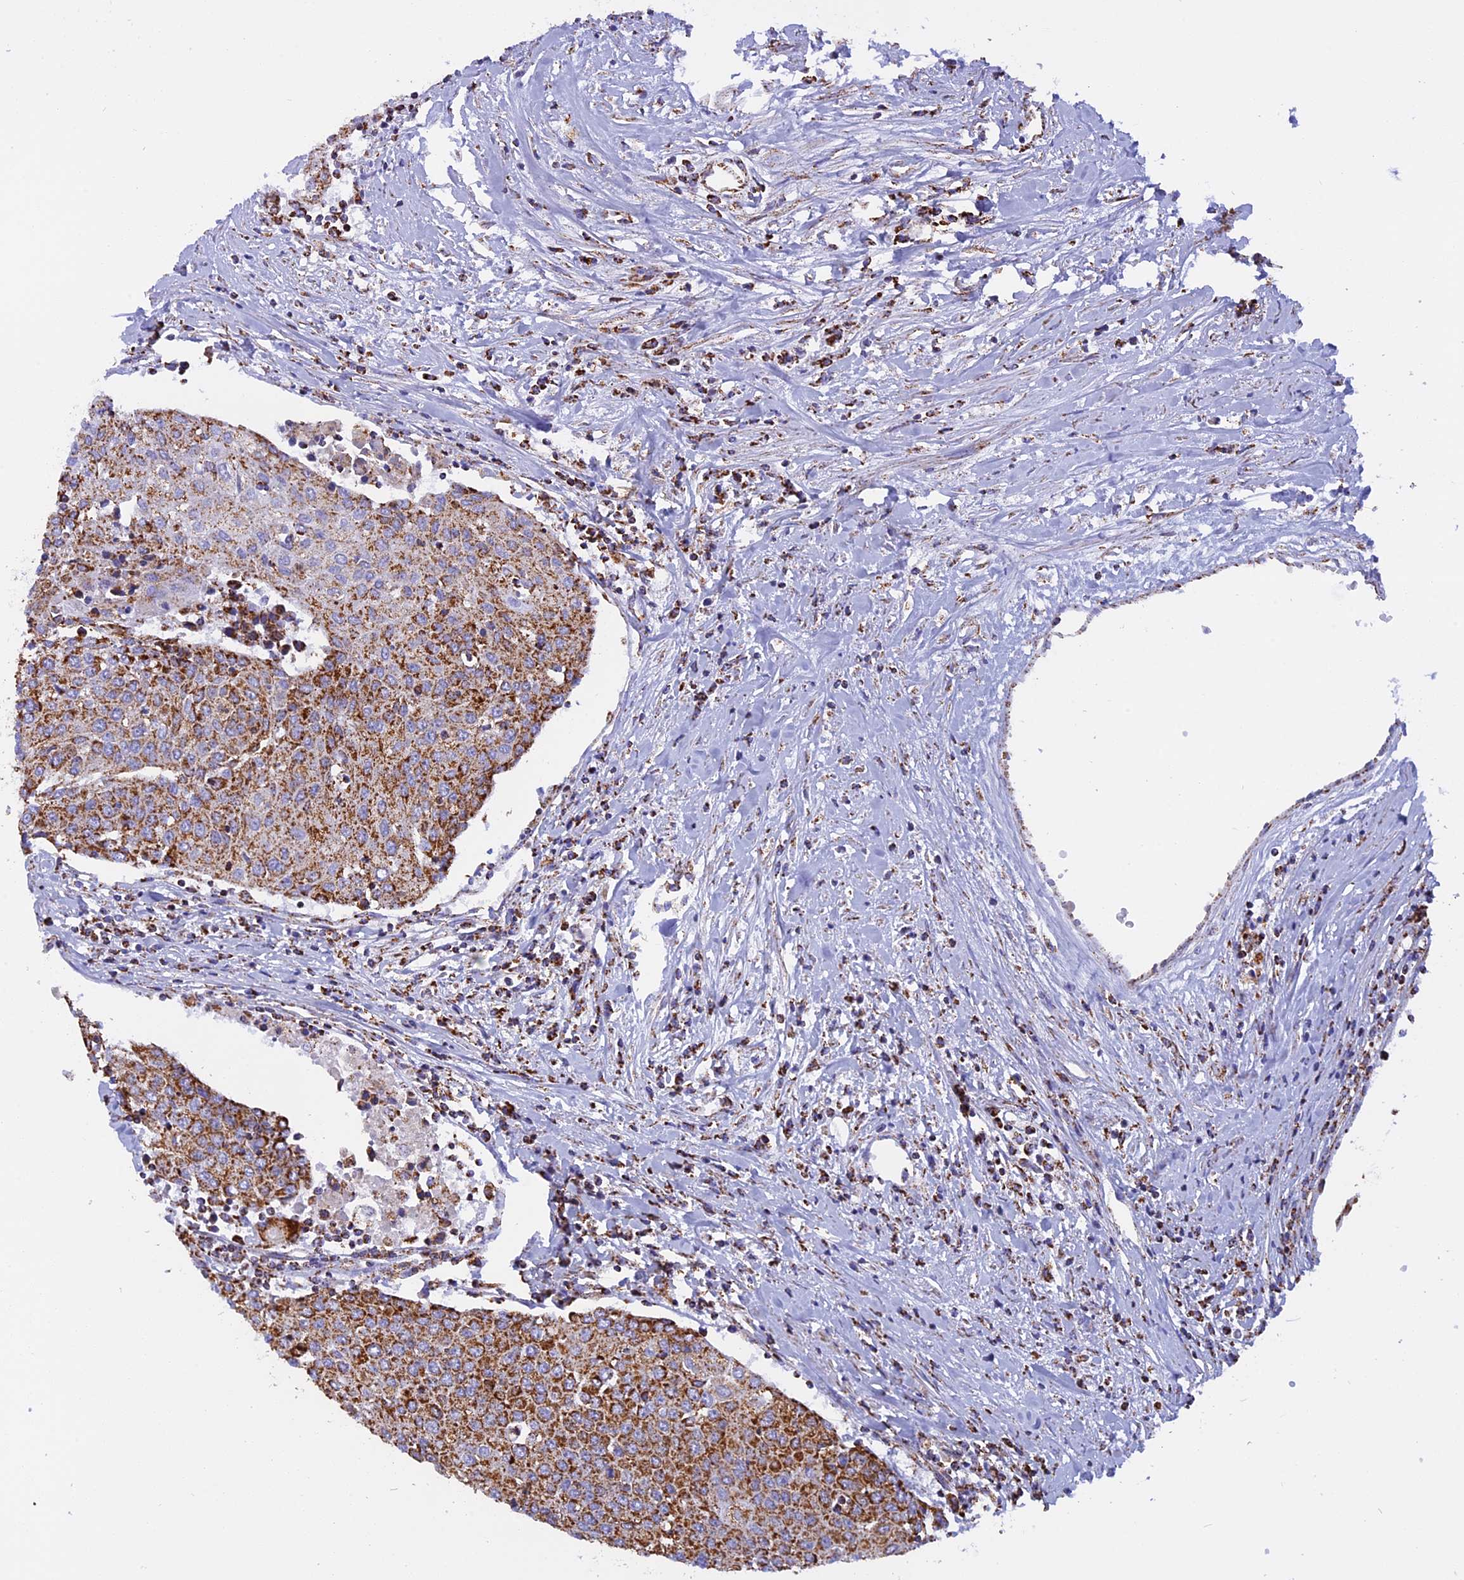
{"staining": {"intensity": "moderate", "quantity": ">75%", "location": "cytoplasmic/membranous"}, "tissue": "urothelial cancer", "cell_type": "Tumor cells", "image_type": "cancer", "snomed": [{"axis": "morphology", "description": "Urothelial carcinoma, High grade"}, {"axis": "topography", "description": "Urinary bladder"}], "caption": "Immunohistochemical staining of human urothelial cancer displays moderate cytoplasmic/membranous protein expression in approximately >75% of tumor cells.", "gene": "KCNG1", "patient": {"sex": "female", "age": 85}}